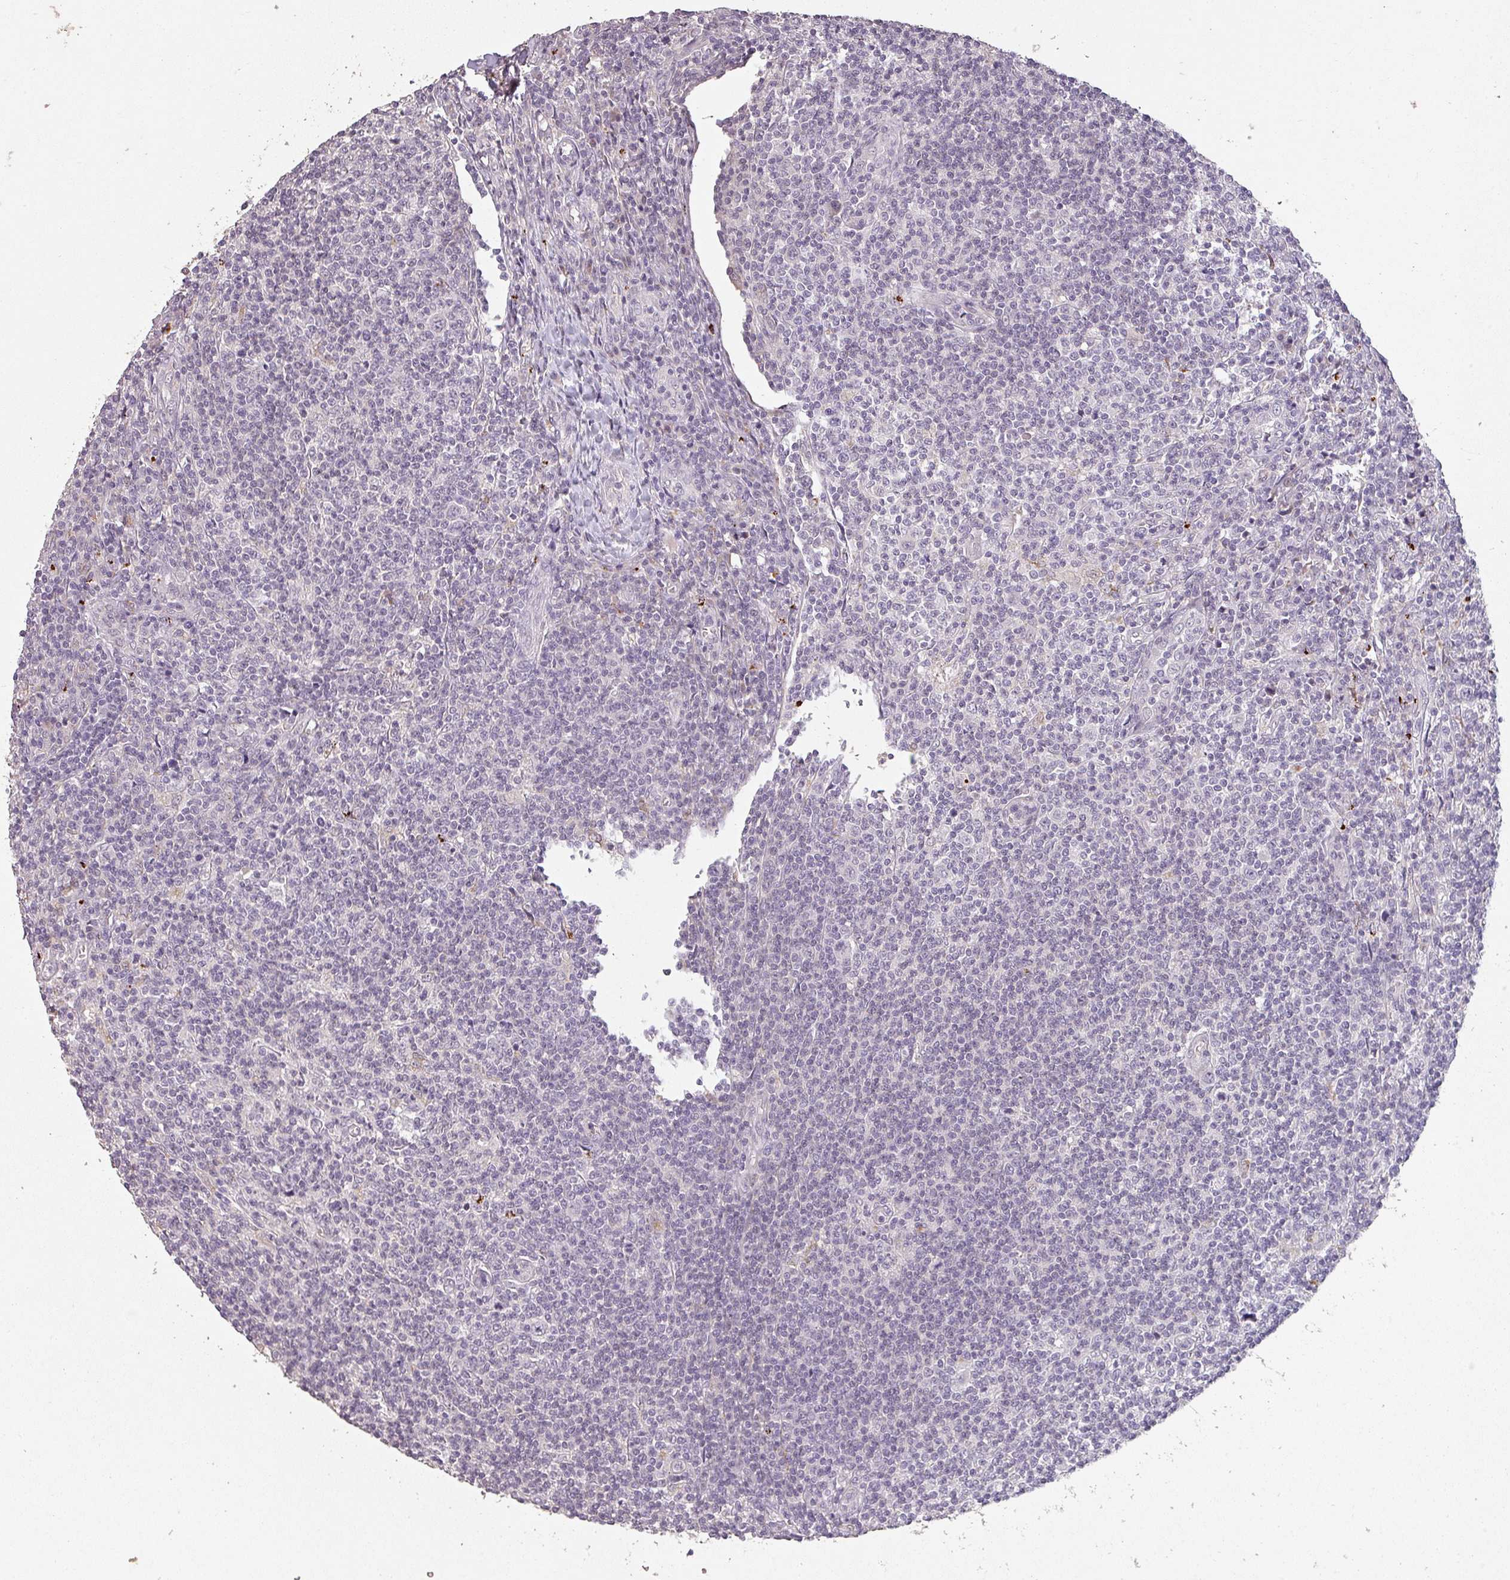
{"staining": {"intensity": "negative", "quantity": "none", "location": "none"}, "tissue": "lymphoma", "cell_type": "Tumor cells", "image_type": "cancer", "snomed": [{"axis": "morphology", "description": "Hodgkin's disease, NOS"}, {"axis": "topography", "description": "Lymph node"}], "caption": "DAB immunohistochemical staining of Hodgkin's disease demonstrates no significant expression in tumor cells.", "gene": "LYPLA1", "patient": {"sex": "male", "age": 83}}